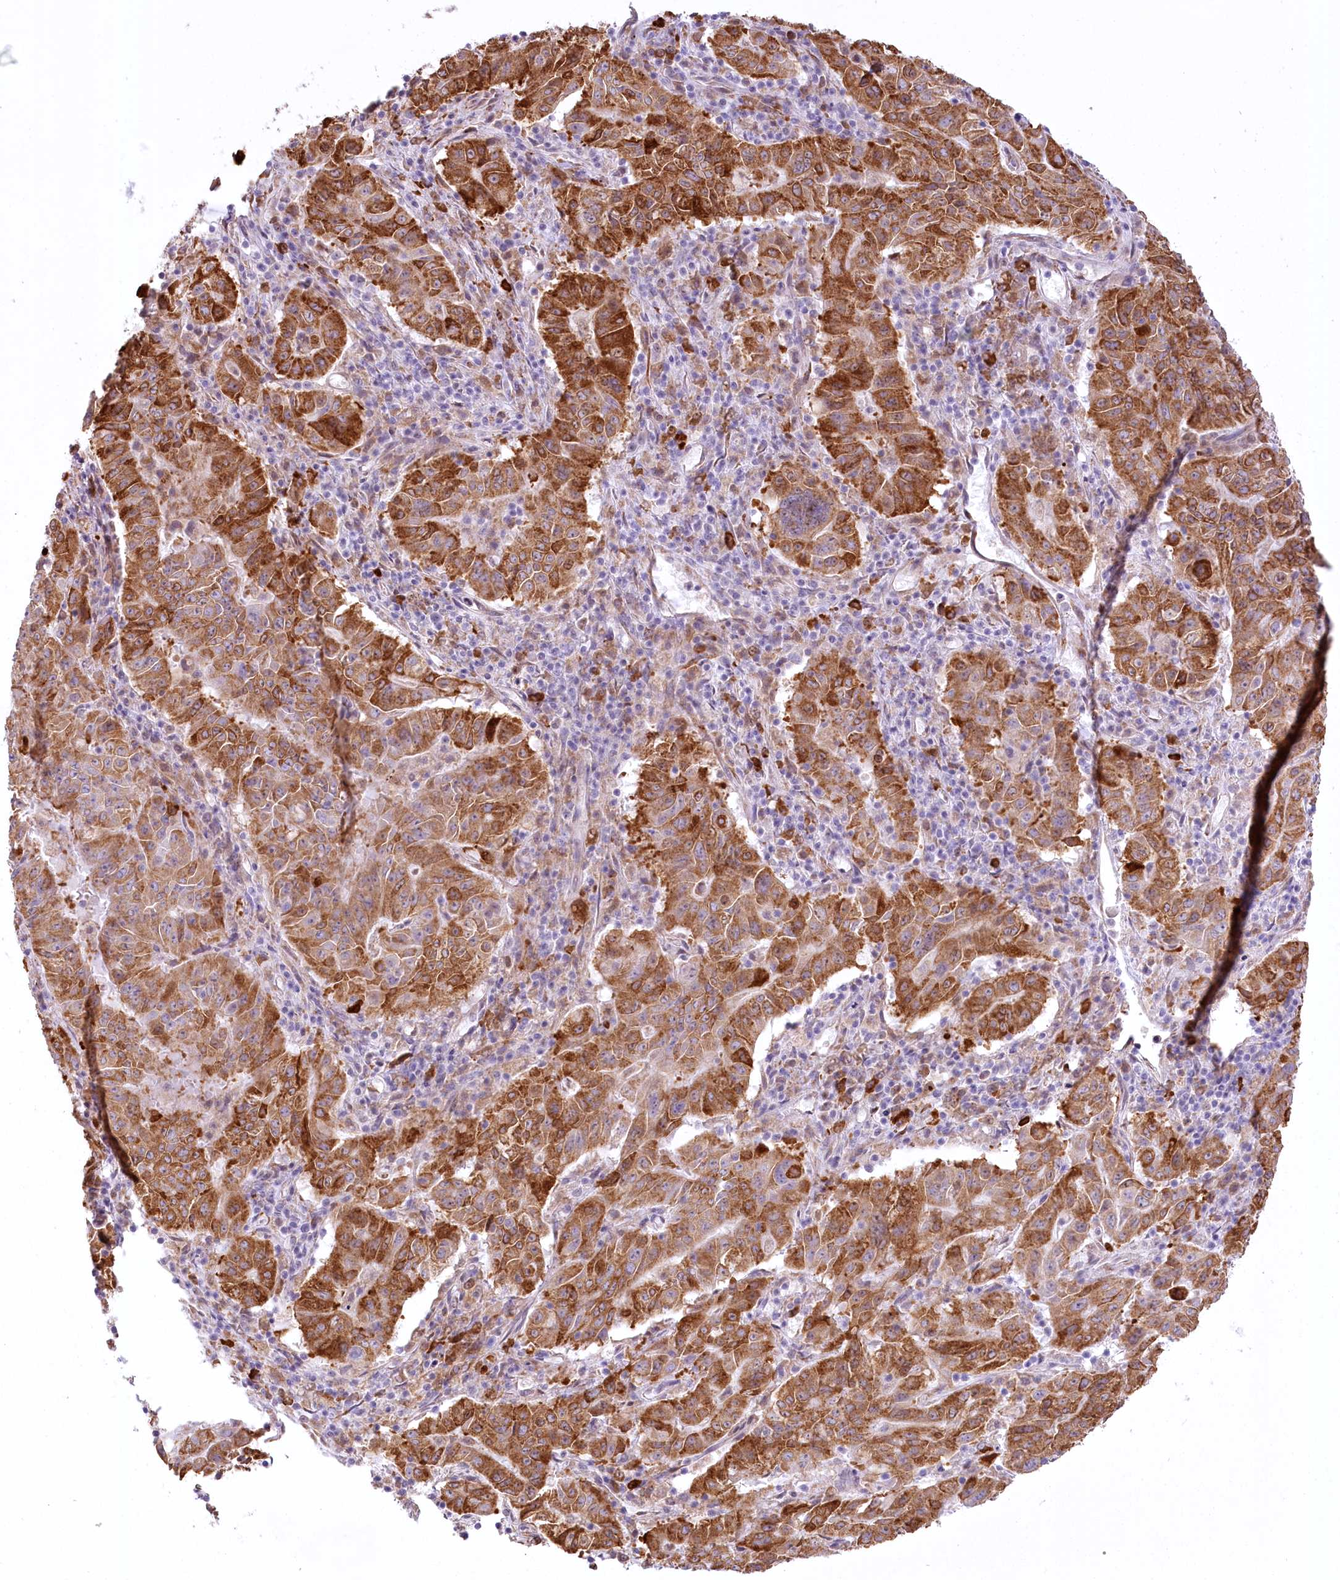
{"staining": {"intensity": "strong", "quantity": ">75%", "location": "cytoplasmic/membranous"}, "tissue": "pancreatic cancer", "cell_type": "Tumor cells", "image_type": "cancer", "snomed": [{"axis": "morphology", "description": "Adenocarcinoma, NOS"}, {"axis": "topography", "description": "Pancreas"}], "caption": "Protein expression by immunohistochemistry (IHC) displays strong cytoplasmic/membranous expression in approximately >75% of tumor cells in pancreatic cancer (adenocarcinoma). Nuclei are stained in blue.", "gene": "NCKAP5", "patient": {"sex": "male", "age": 63}}